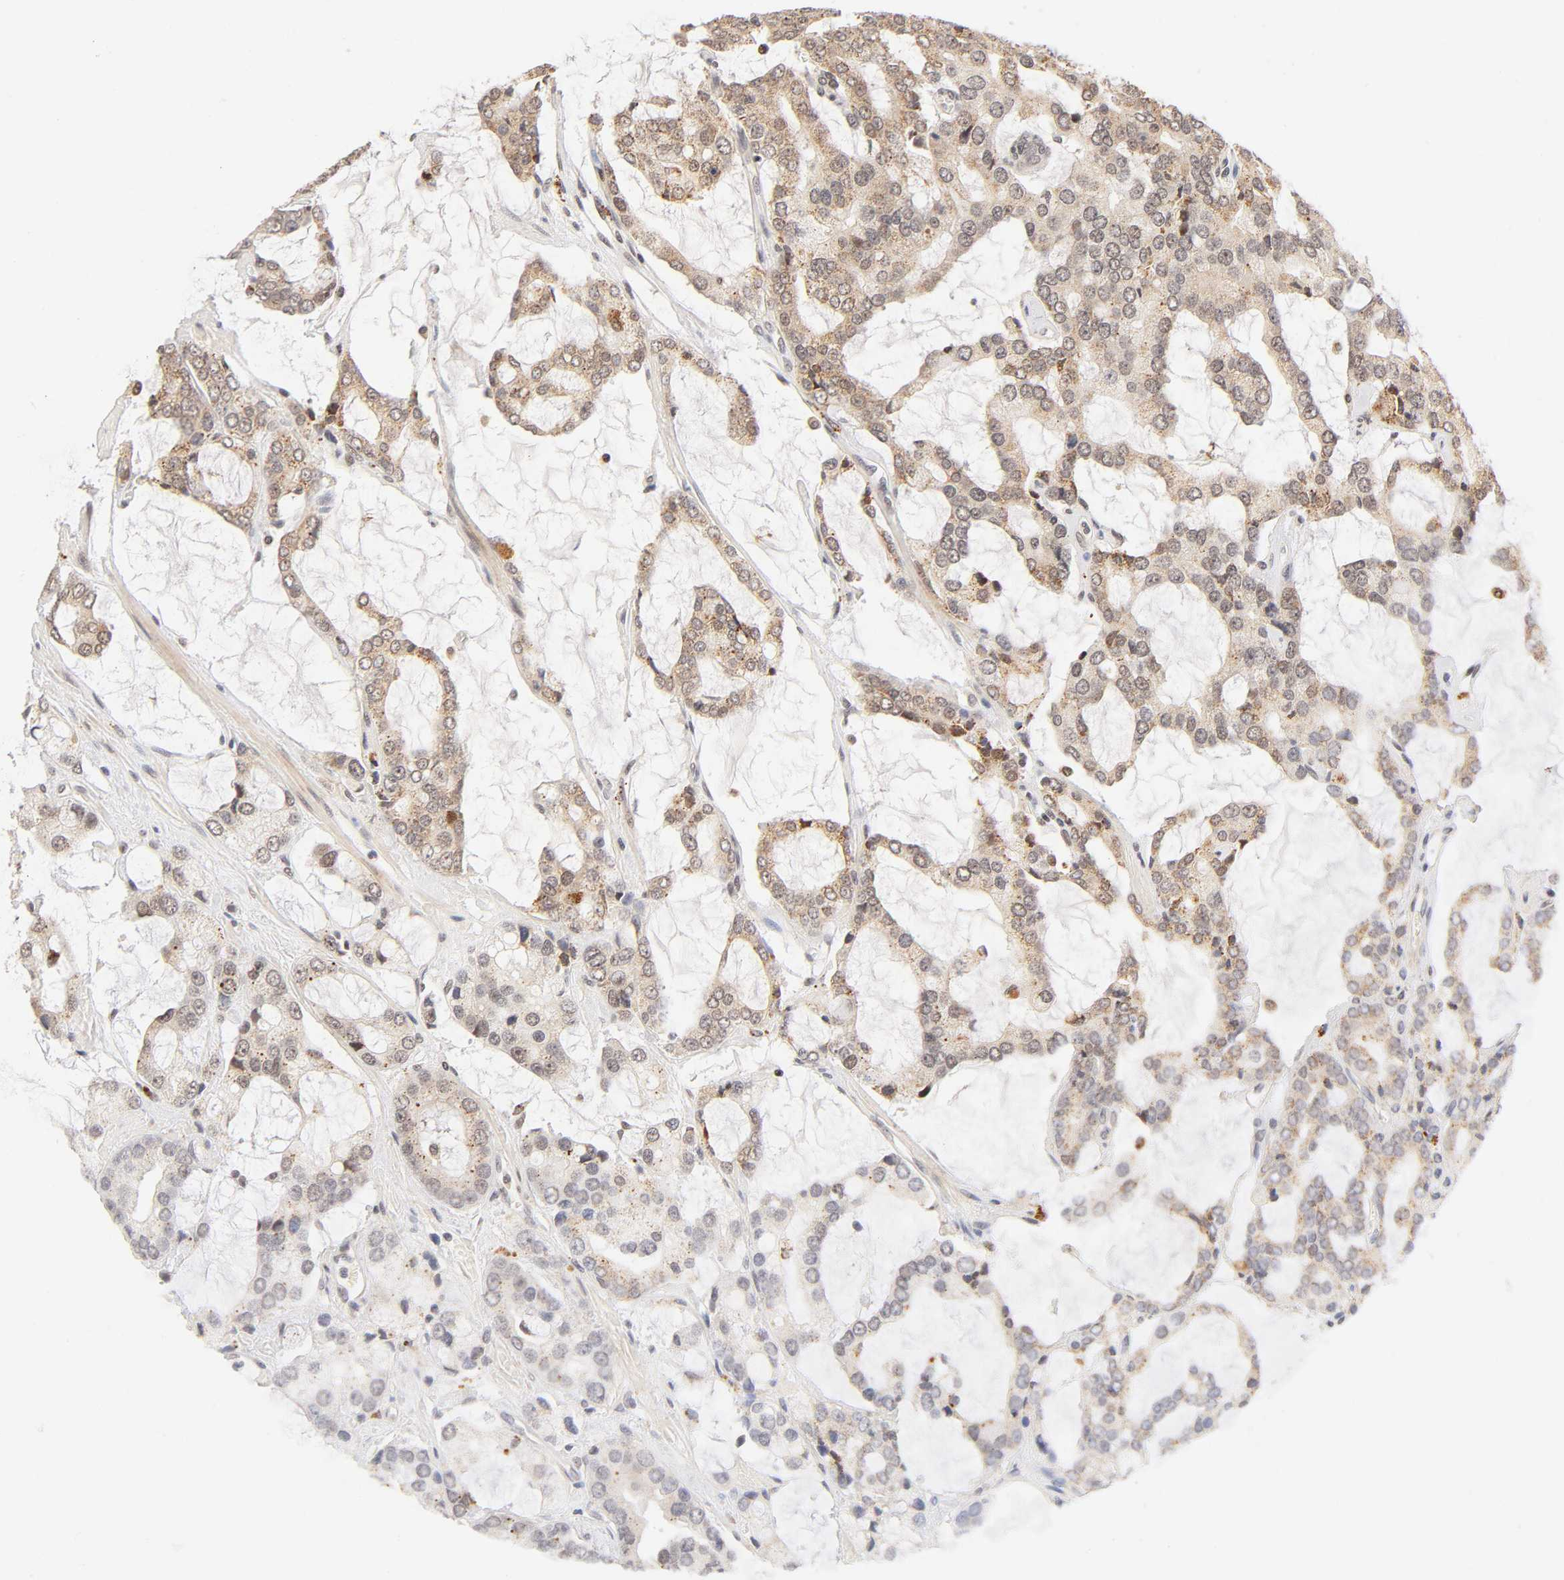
{"staining": {"intensity": "weak", "quantity": "25%-75%", "location": "cytoplasmic/membranous,nuclear"}, "tissue": "prostate cancer", "cell_type": "Tumor cells", "image_type": "cancer", "snomed": [{"axis": "morphology", "description": "Adenocarcinoma, High grade"}, {"axis": "topography", "description": "Prostate"}], "caption": "Protein staining reveals weak cytoplasmic/membranous and nuclear positivity in about 25%-75% of tumor cells in high-grade adenocarcinoma (prostate).", "gene": "TAF10", "patient": {"sex": "male", "age": 67}}